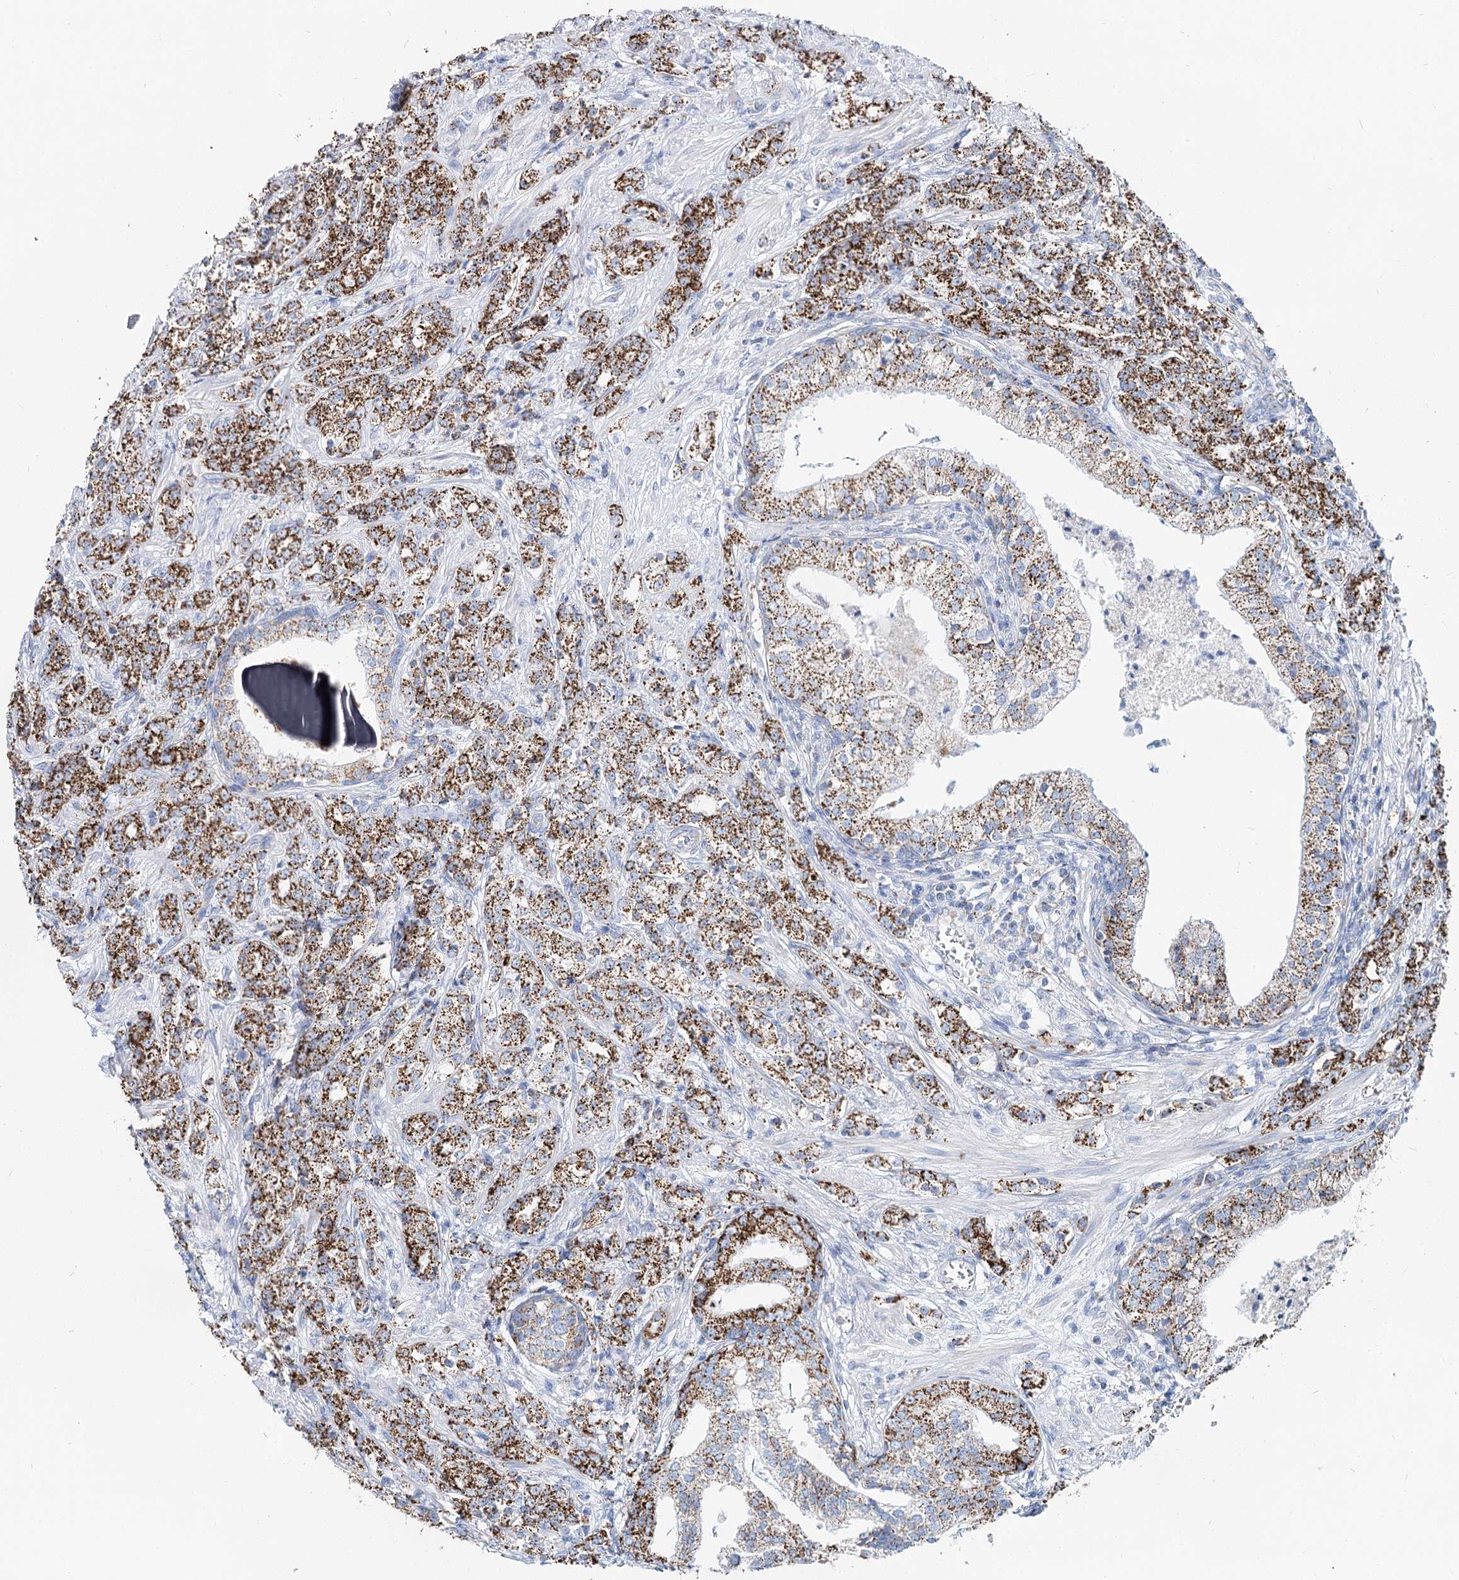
{"staining": {"intensity": "strong", "quantity": ">75%", "location": "cytoplasmic/membranous"}, "tissue": "prostate cancer", "cell_type": "Tumor cells", "image_type": "cancer", "snomed": [{"axis": "morphology", "description": "Adenocarcinoma, High grade"}, {"axis": "topography", "description": "Prostate"}], "caption": "A high-resolution image shows immunohistochemistry (IHC) staining of prostate high-grade adenocarcinoma, which exhibits strong cytoplasmic/membranous positivity in approximately >75% of tumor cells. The protein of interest is stained brown, and the nuclei are stained in blue (DAB IHC with brightfield microscopy, high magnification).", "gene": "MCCC2", "patient": {"sex": "male", "age": 69}}